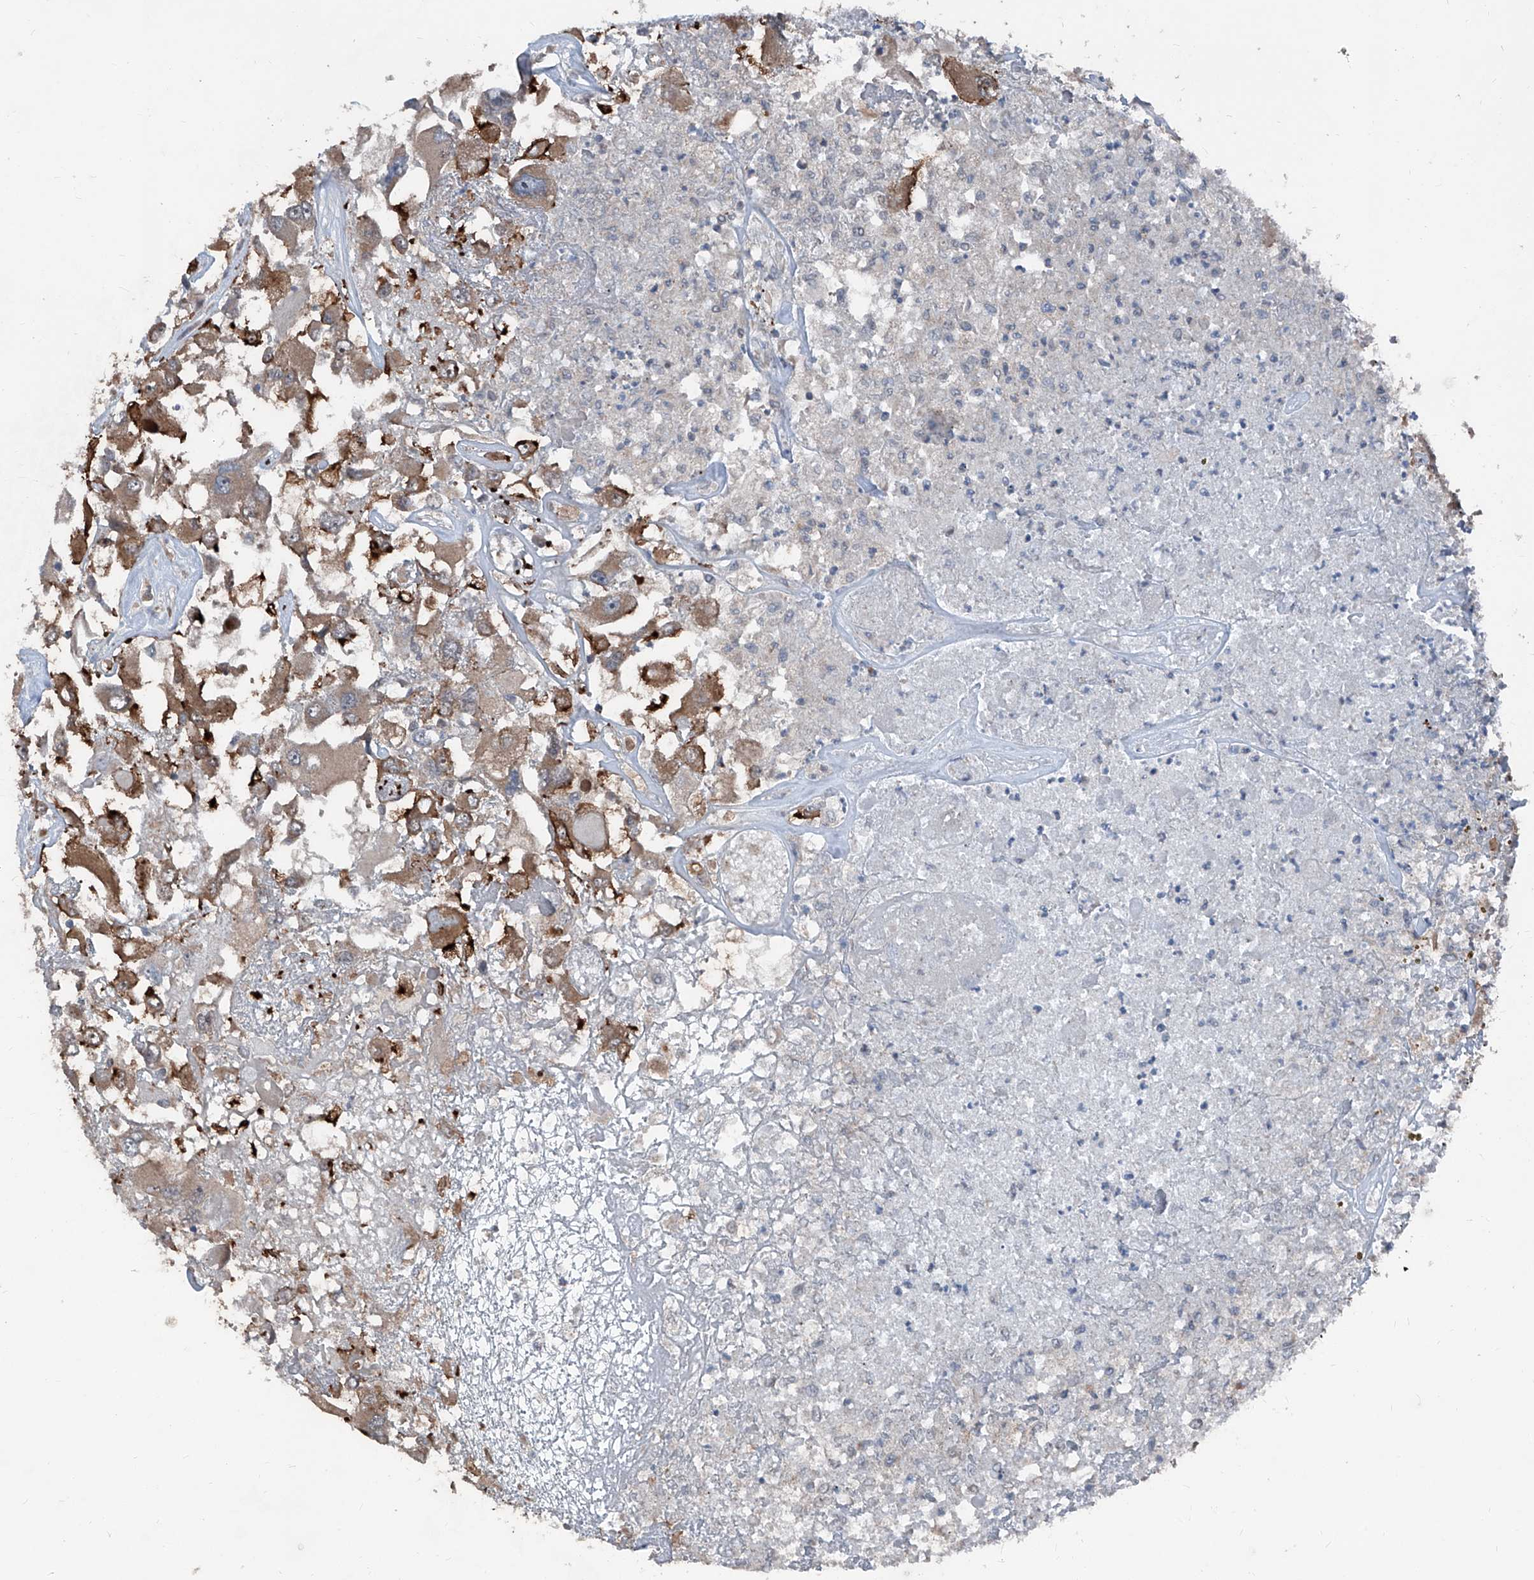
{"staining": {"intensity": "moderate", "quantity": "<25%", "location": "cytoplasmic/membranous"}, "tissue": "renal cancer", "cell_type": "Tumor cells", "image_type": "cancer", "snomed": [{"axis": "morphology", "description": "Adenocarcinoma, NOS"}, {"axis": "topography", "description": "Kidney"}], "caption": "Renal cancer (adenocarcinoma) tissue displays moderate cytoplasmic/membranous positivity in about <25% of tumor cells, visualized by immunohistochemistry. The protein is shown in brown color, while the nuclei are stained blue.", "gene": "COA7", "patient": {"sex": "female", "age": 52}}